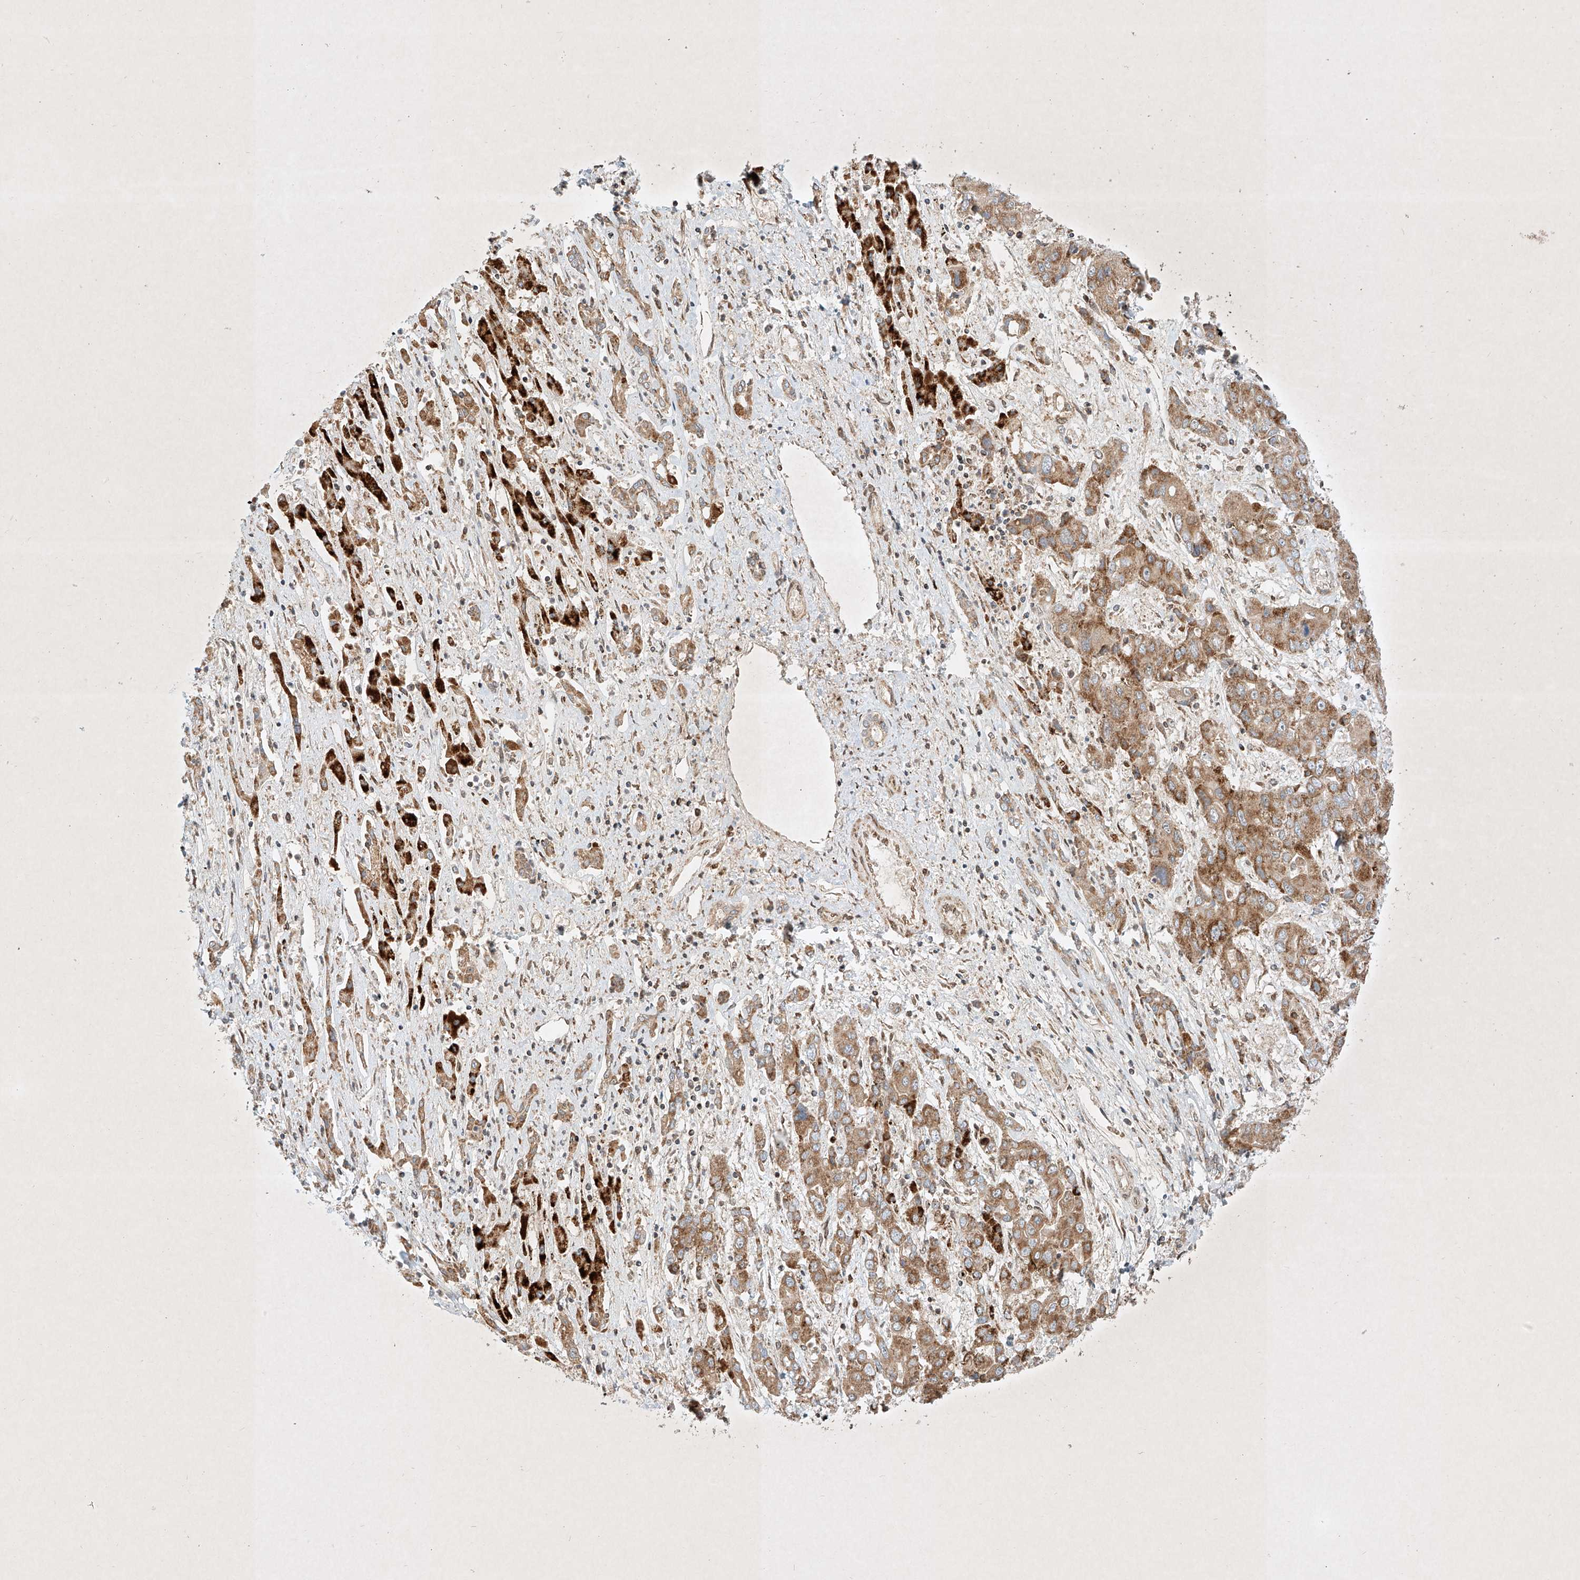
{"staining": {"intensity": "moderate", "quantity": ">75%", "location": "cytoplasmic/membranous"}, "tissue": "liver cancer", "cell_type": "Tumor cells", "image_type": "cancer", "snomed": [{"axis": "morphology", "description": "Cholangiocarcinoma"}, {"axis": "topography", "description": "Liver"}], "caption": "Tumor cells show moderate cytoplasmic/membranous expression in about >75% of cells in liver cholangiocarcinoma.", "gene": "EPG5", "patient": {"sex": "male", "age": 67}}